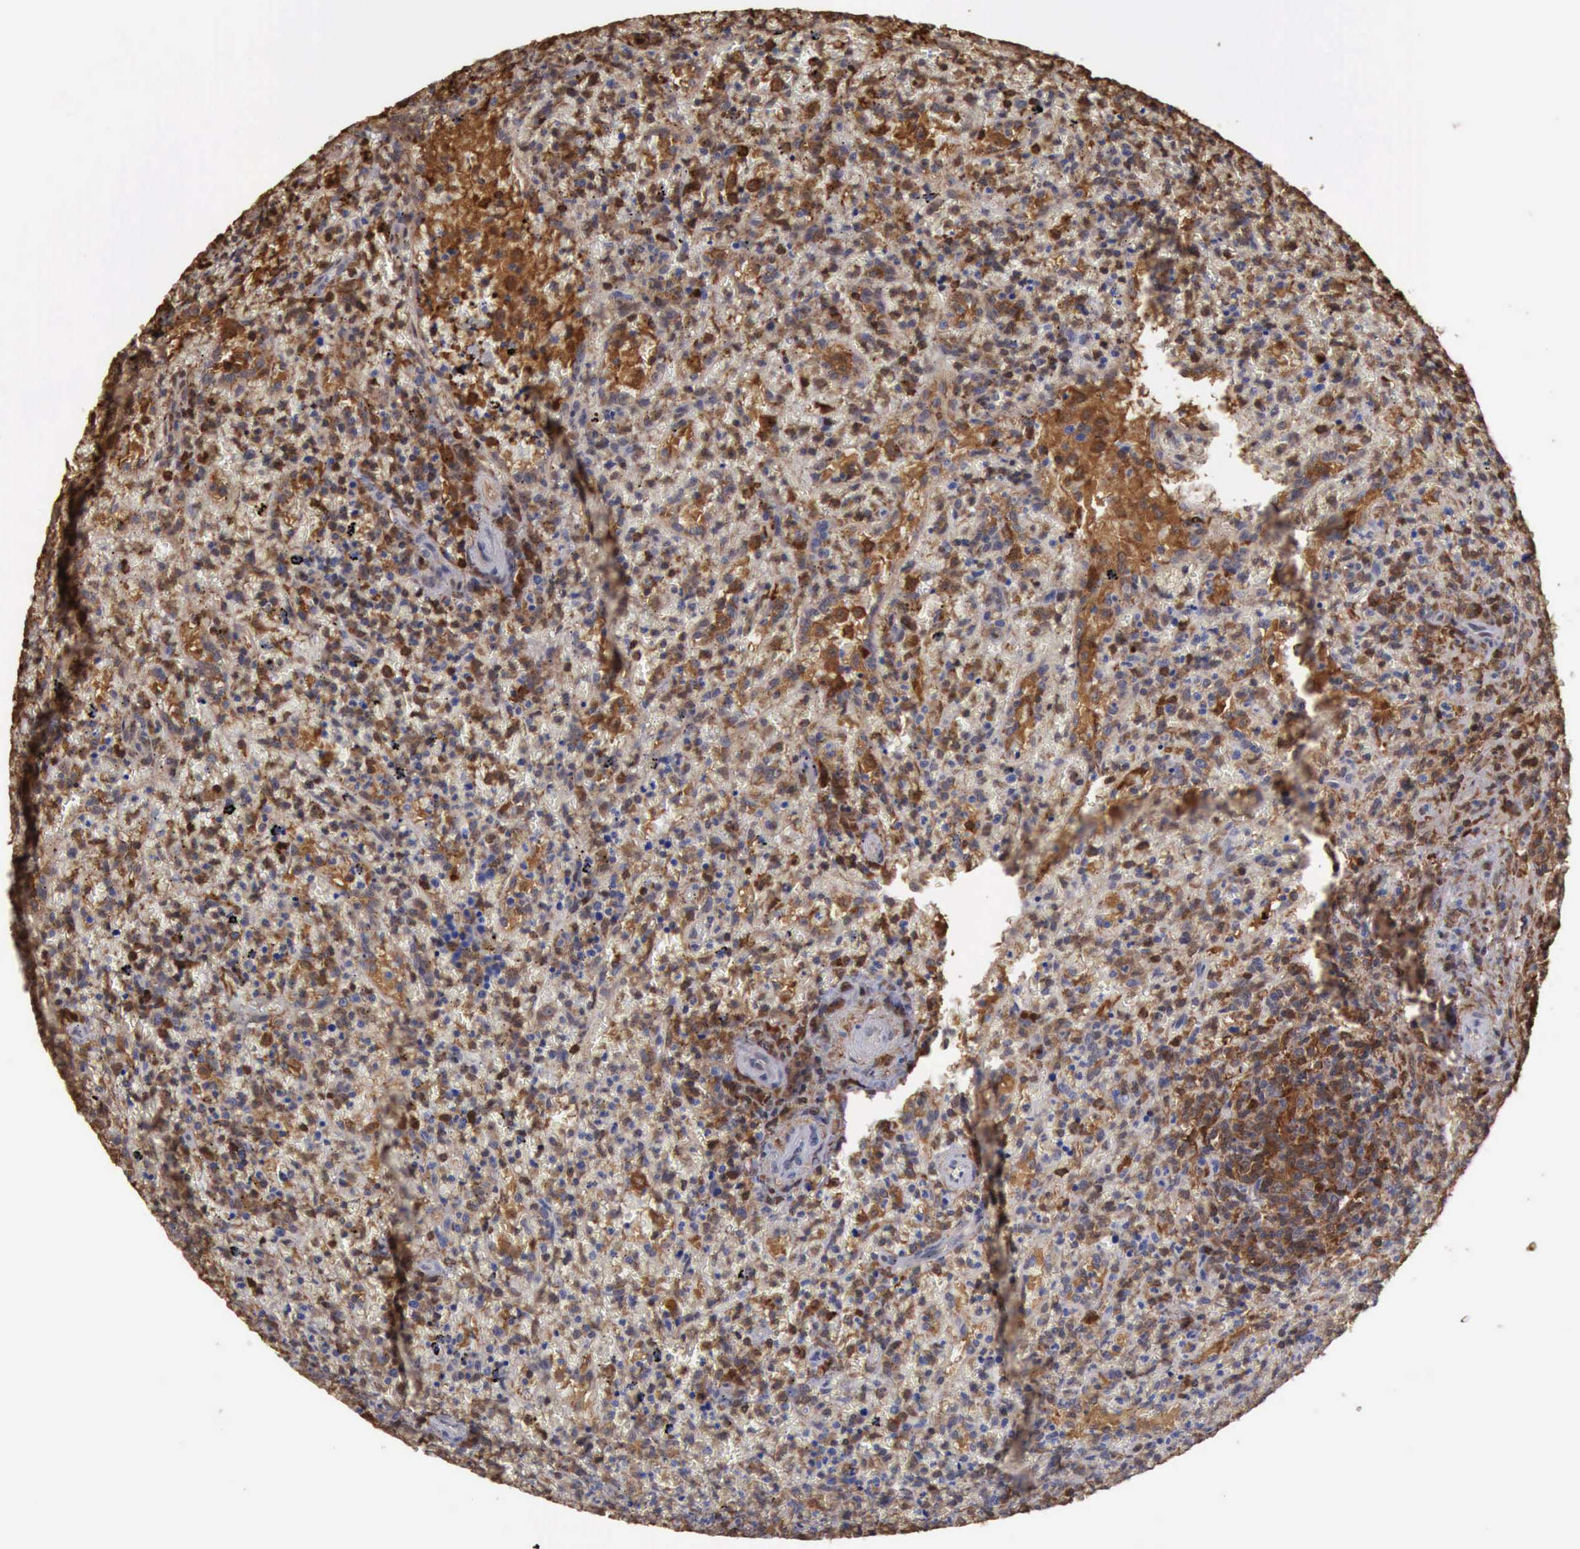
{"staining": {"intensity": "strong", "quantity": "<25%", "location": "nuclear"}, "tissue": "lymphoma", "cell_type": "Tumor cells", "image_type": "cancer", "snomed": [{"axis": "morphology", "description": "Malignant lymphoma, non-Hodgkin's type, High grade"}, {"axis": "topography", "description": "Spleen"}, {"axis": "topography", "description": "Lymph node"}], "caption": "The photomicrograph reveals staining of lymphoma, revealing strong nuclear protein positivity (brown color) within tumor cells.", "gene": "STAT1", "patient": {"sex": "female", "age": 70}}